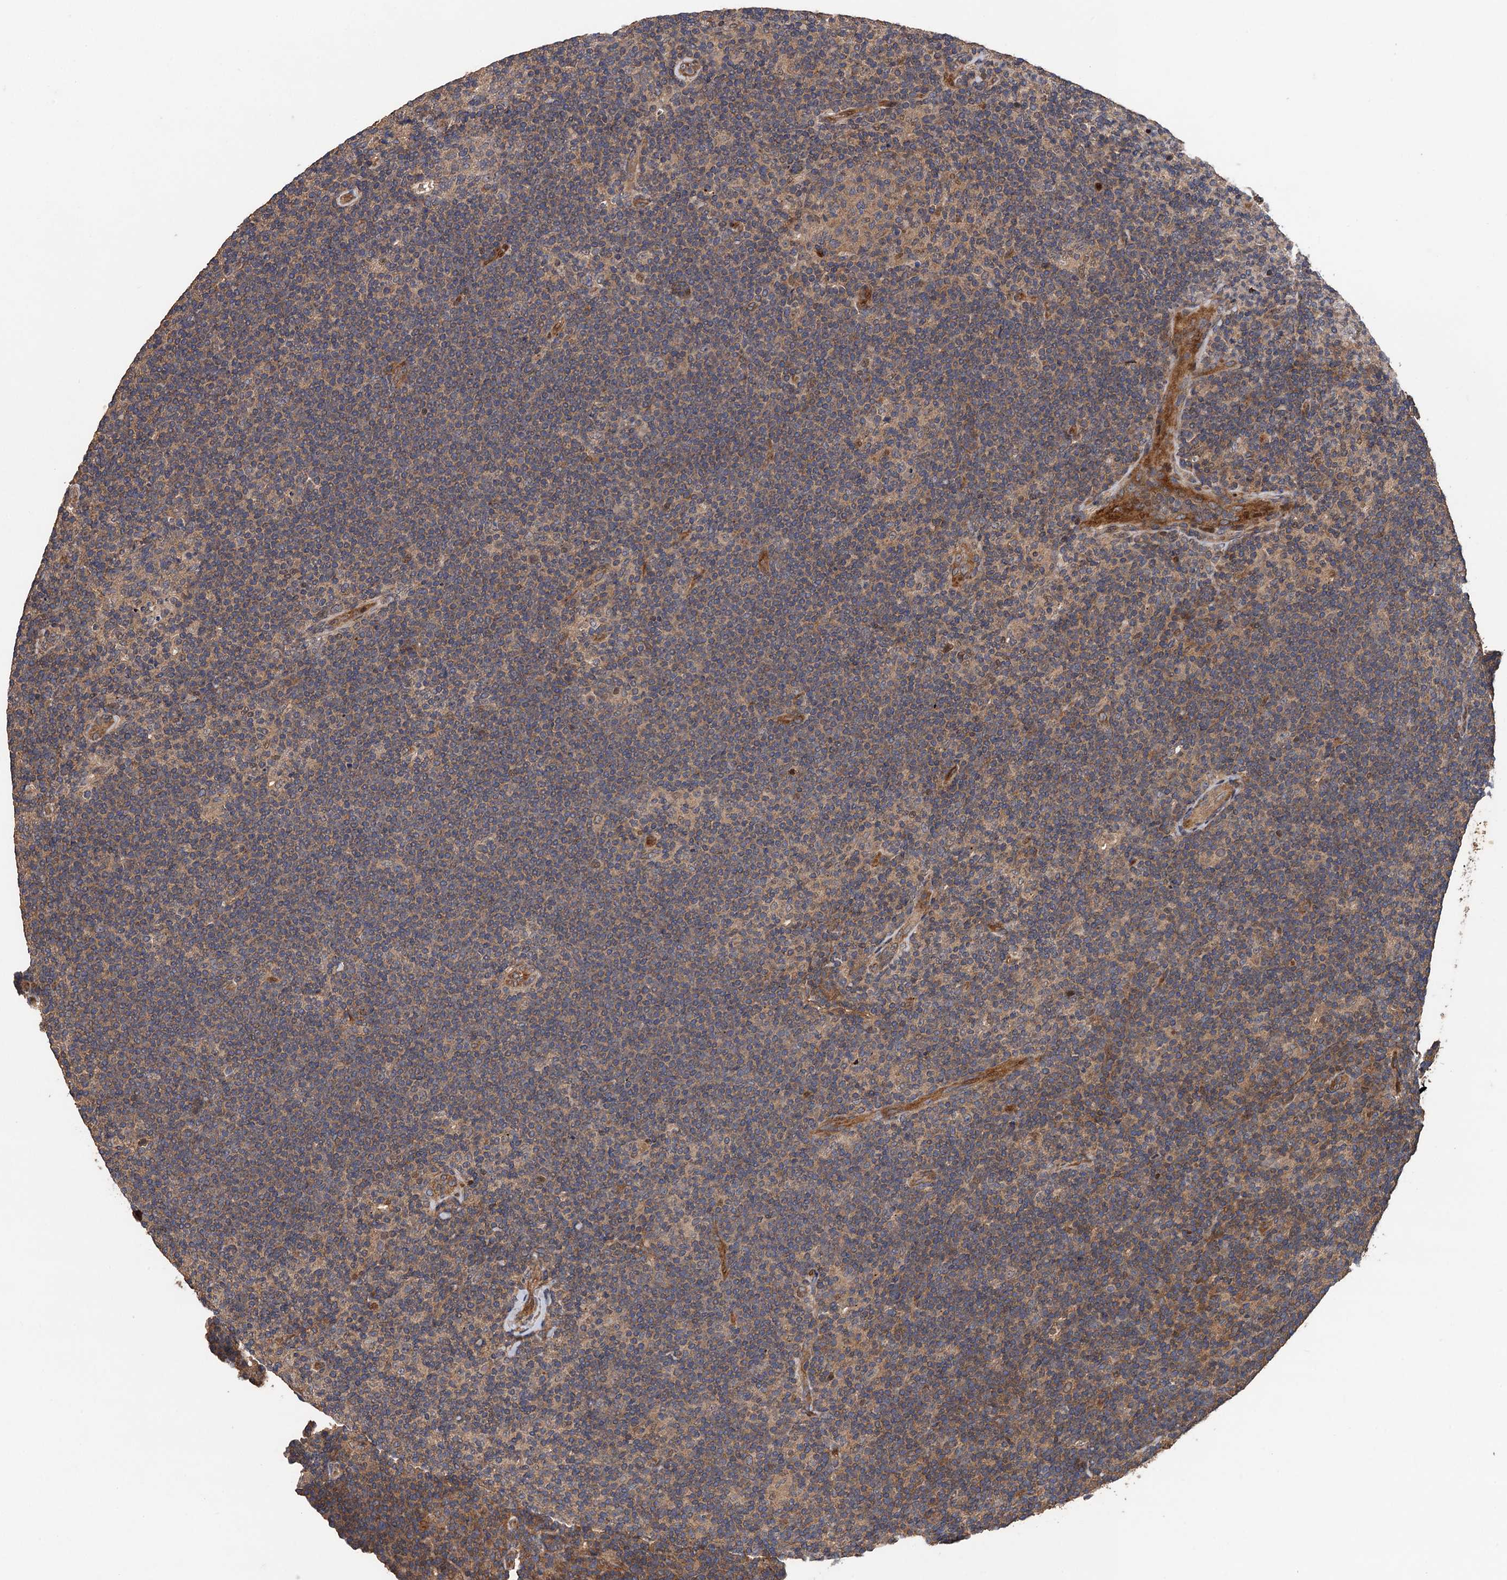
{"staining": {"intensity": "weak", "quantity": "<25%", "location": "cytoplasmic/membranous"}, "tissue": "lymphoma", "cell_type": "Tumor cells", "image_type": "cancer", "snomed": [{"axis": "morphology", "description": "Hodgkin's disease, NOS"}, {"axis": "topography", "description": "Lymph node"}], "caption": "An image of lymphoma stained for a protein shows no brown staining in tumor cells. (DAB (3,3'-diaminobenzidine) immunohistochemistry, high magnification).", "gene": "TMEM39B", "patient": {"sex": "female", "age": 57}}